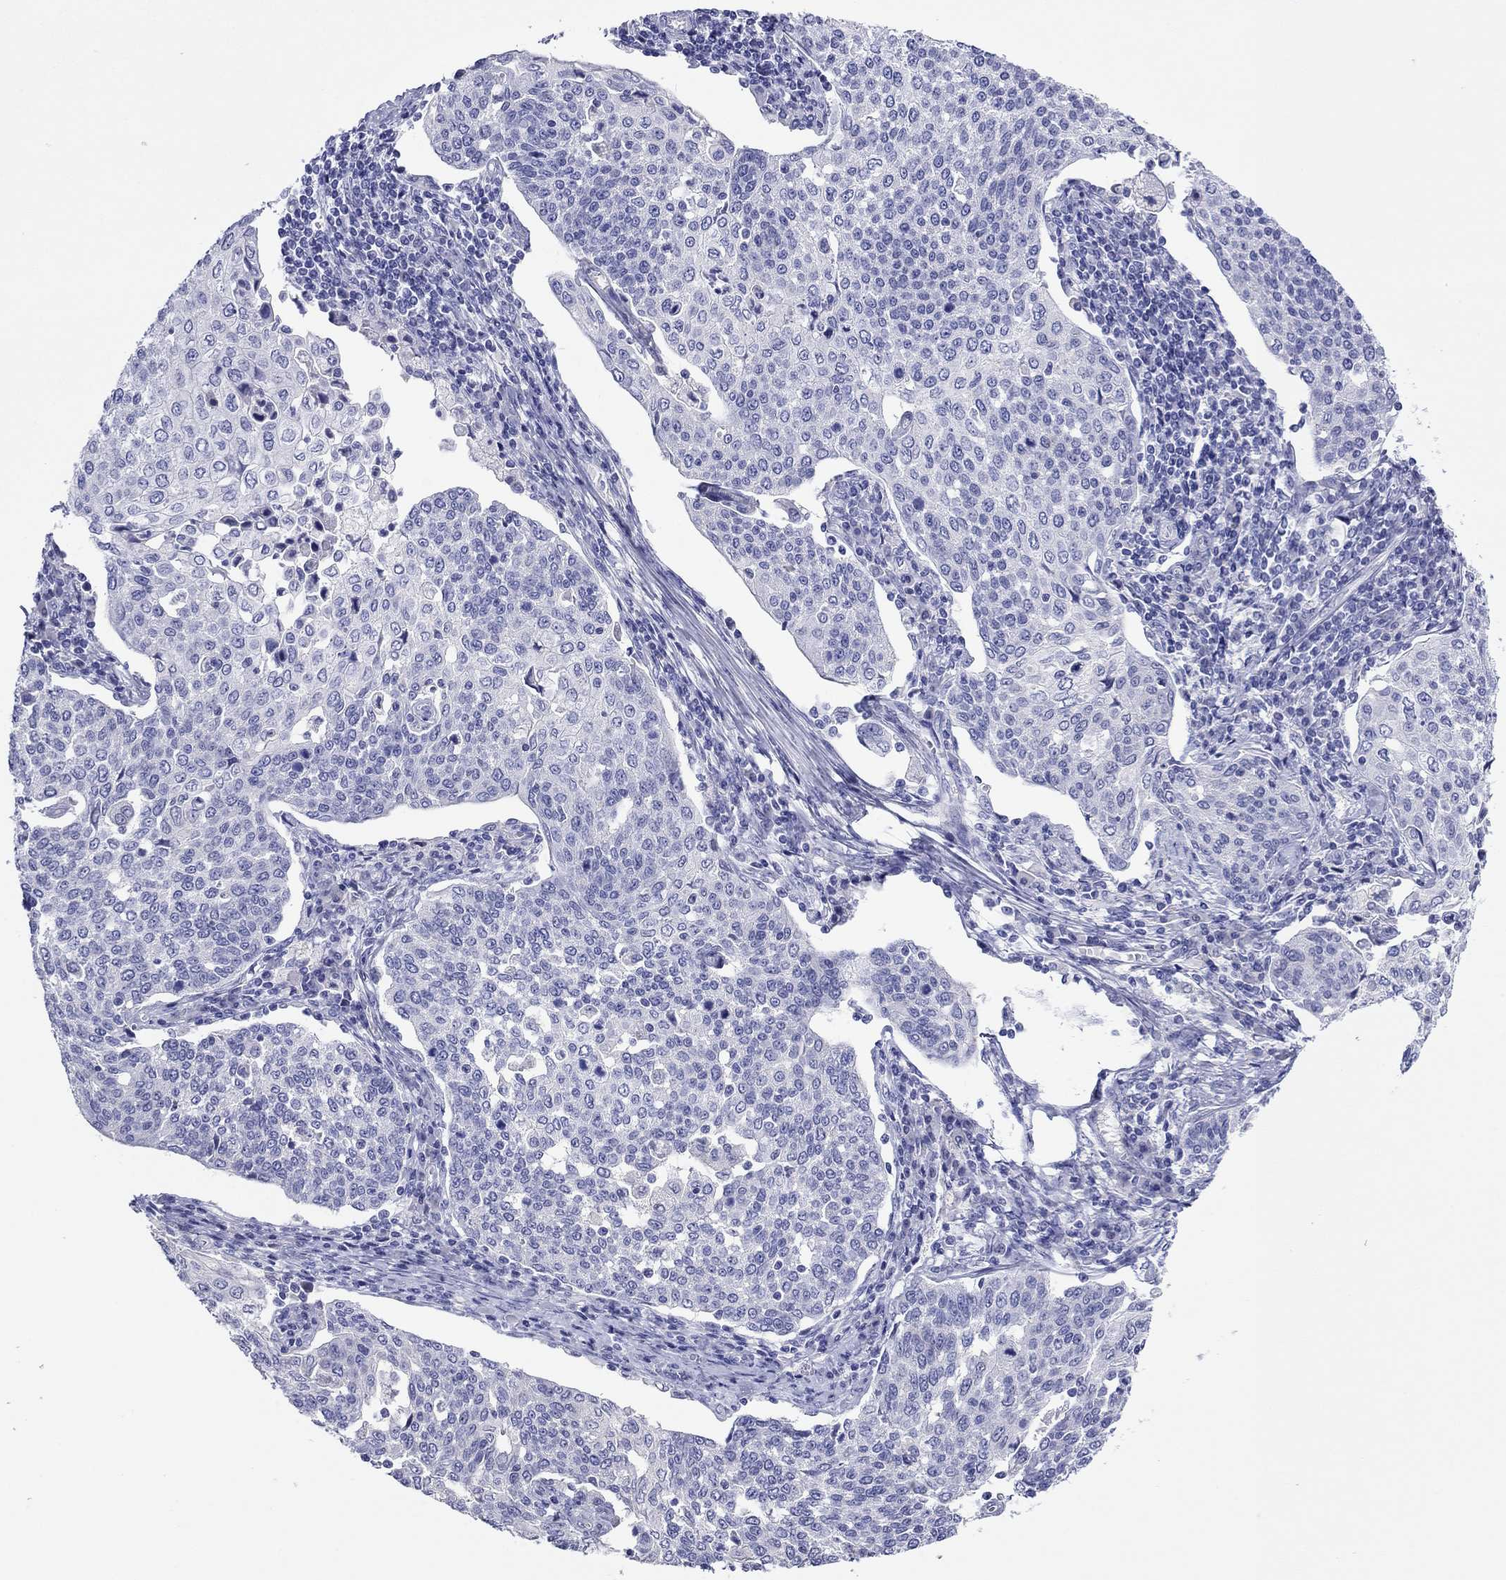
{"staining": {"intensity": "negative", "quantity": "none", "location": "none"}, "tissue": "cervical cancer", "cell_type": "Tumor cells", "image_type": "cancer", "snomed": [{"axis": "morphology", "description": "Squamous cell carcinoma, NOS"}, {"axis": "topography", "description": "Cervix"}], "caption": "IHC histopathology image of neoplastic tissue: cervical cancer stained with DAB (3,3'-diaminobenzidine) reveals no significant protein positivity in tumor cells.", "gene": "MGAT4C", "patient": {"sex": "female", "age": 34}}